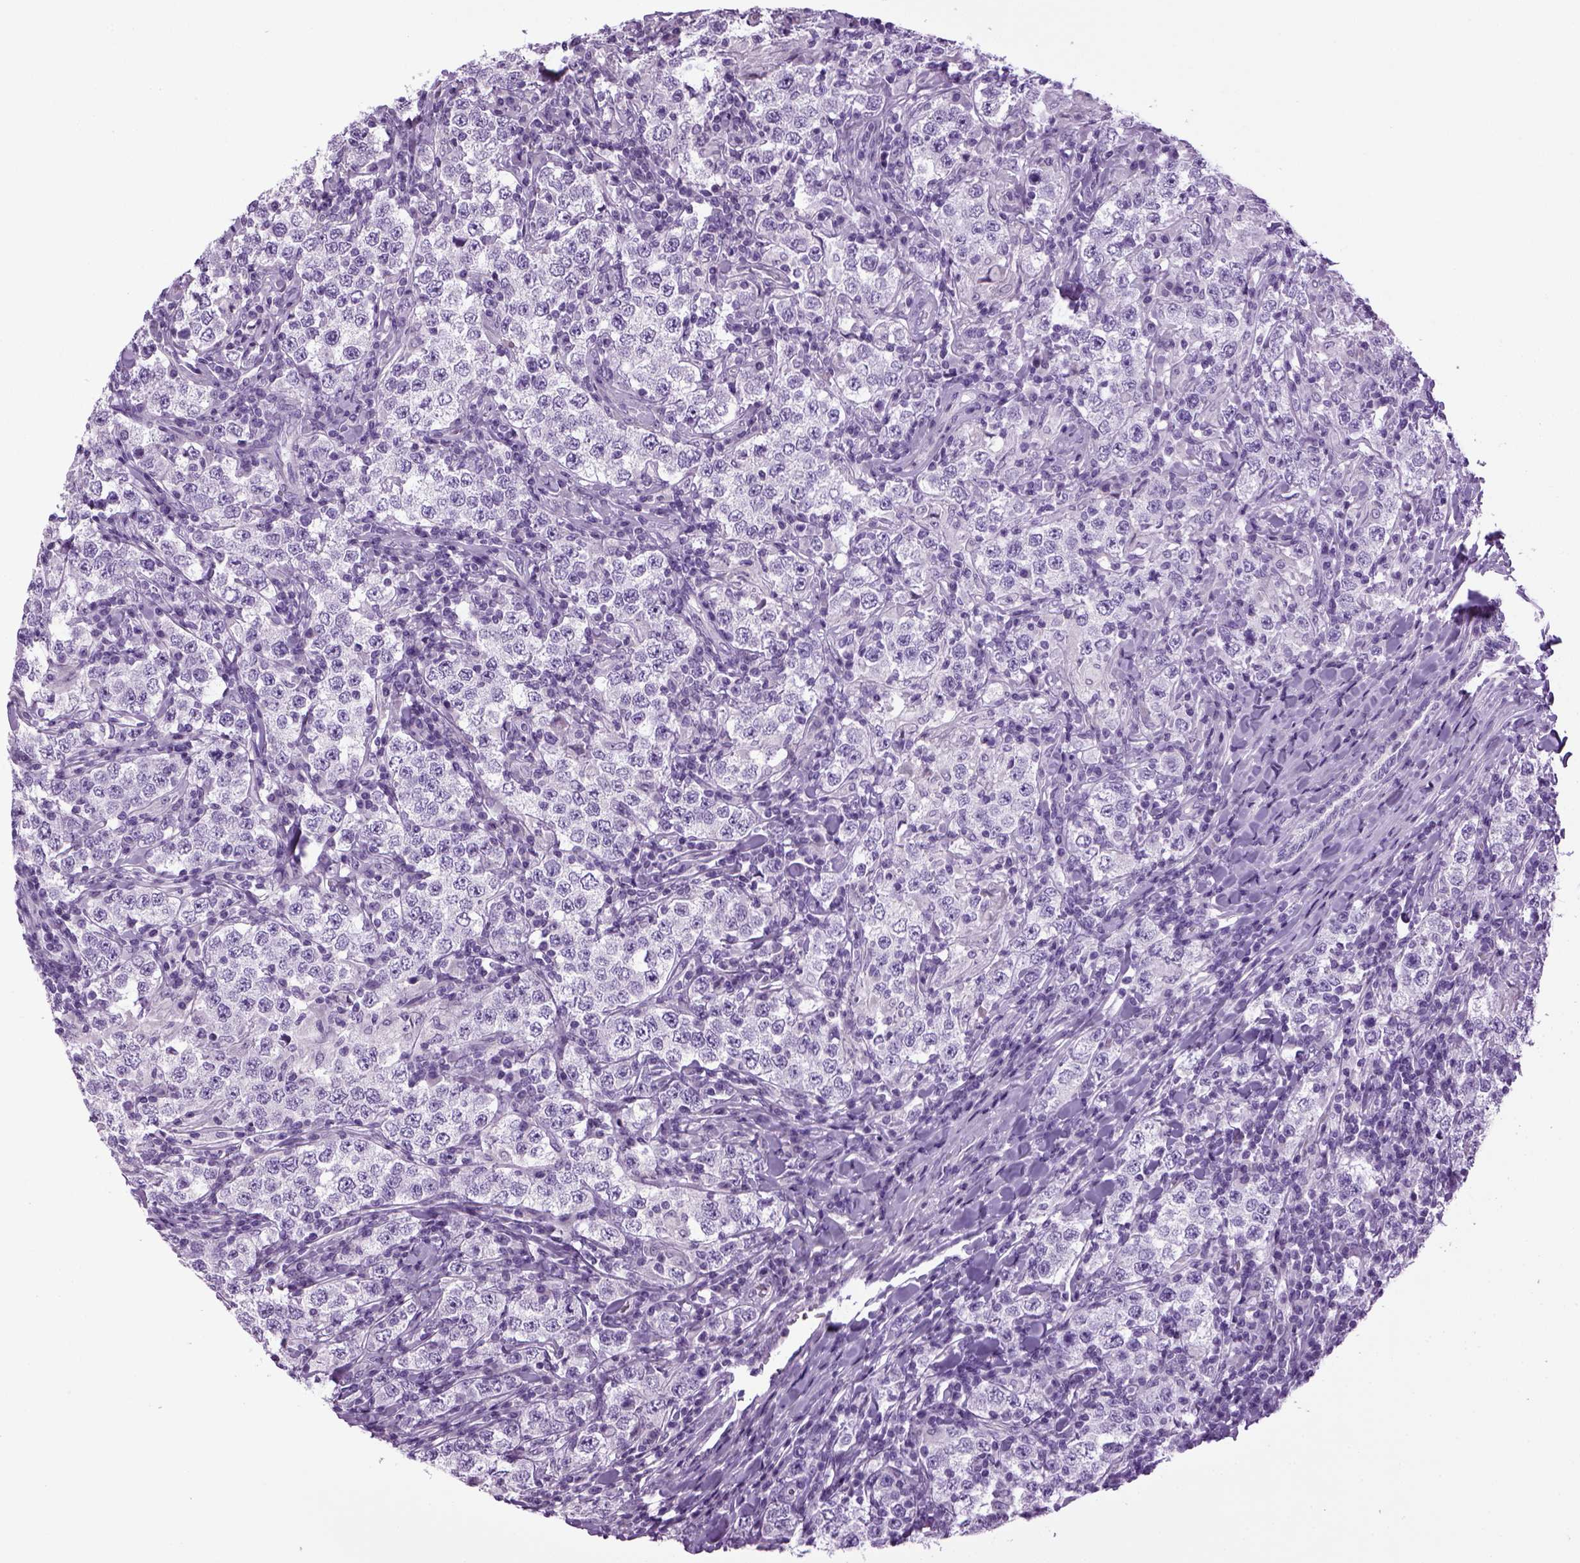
{"staining": {"intensity": "negative", "quantity": "none", "location": "none"}, "tissue": "testis cancer", "cell_type": "Tumor cells", "image_type": "cancer", "snomed": [{"axis": "morphology", "description": "Seminoma, NOS"}, {"axis": "morphology", "description": "Carcinoma, Embryonal, NOS"}, {"axis": "topography", "description": "Testis"}], "caption": "DAB immunohistochemical staining of human testis cancer (seminoma) demonstrates no significant staining in tumor cells.", "gene": "HMCN2", "patient": {"sex": "male", "age": 41}}